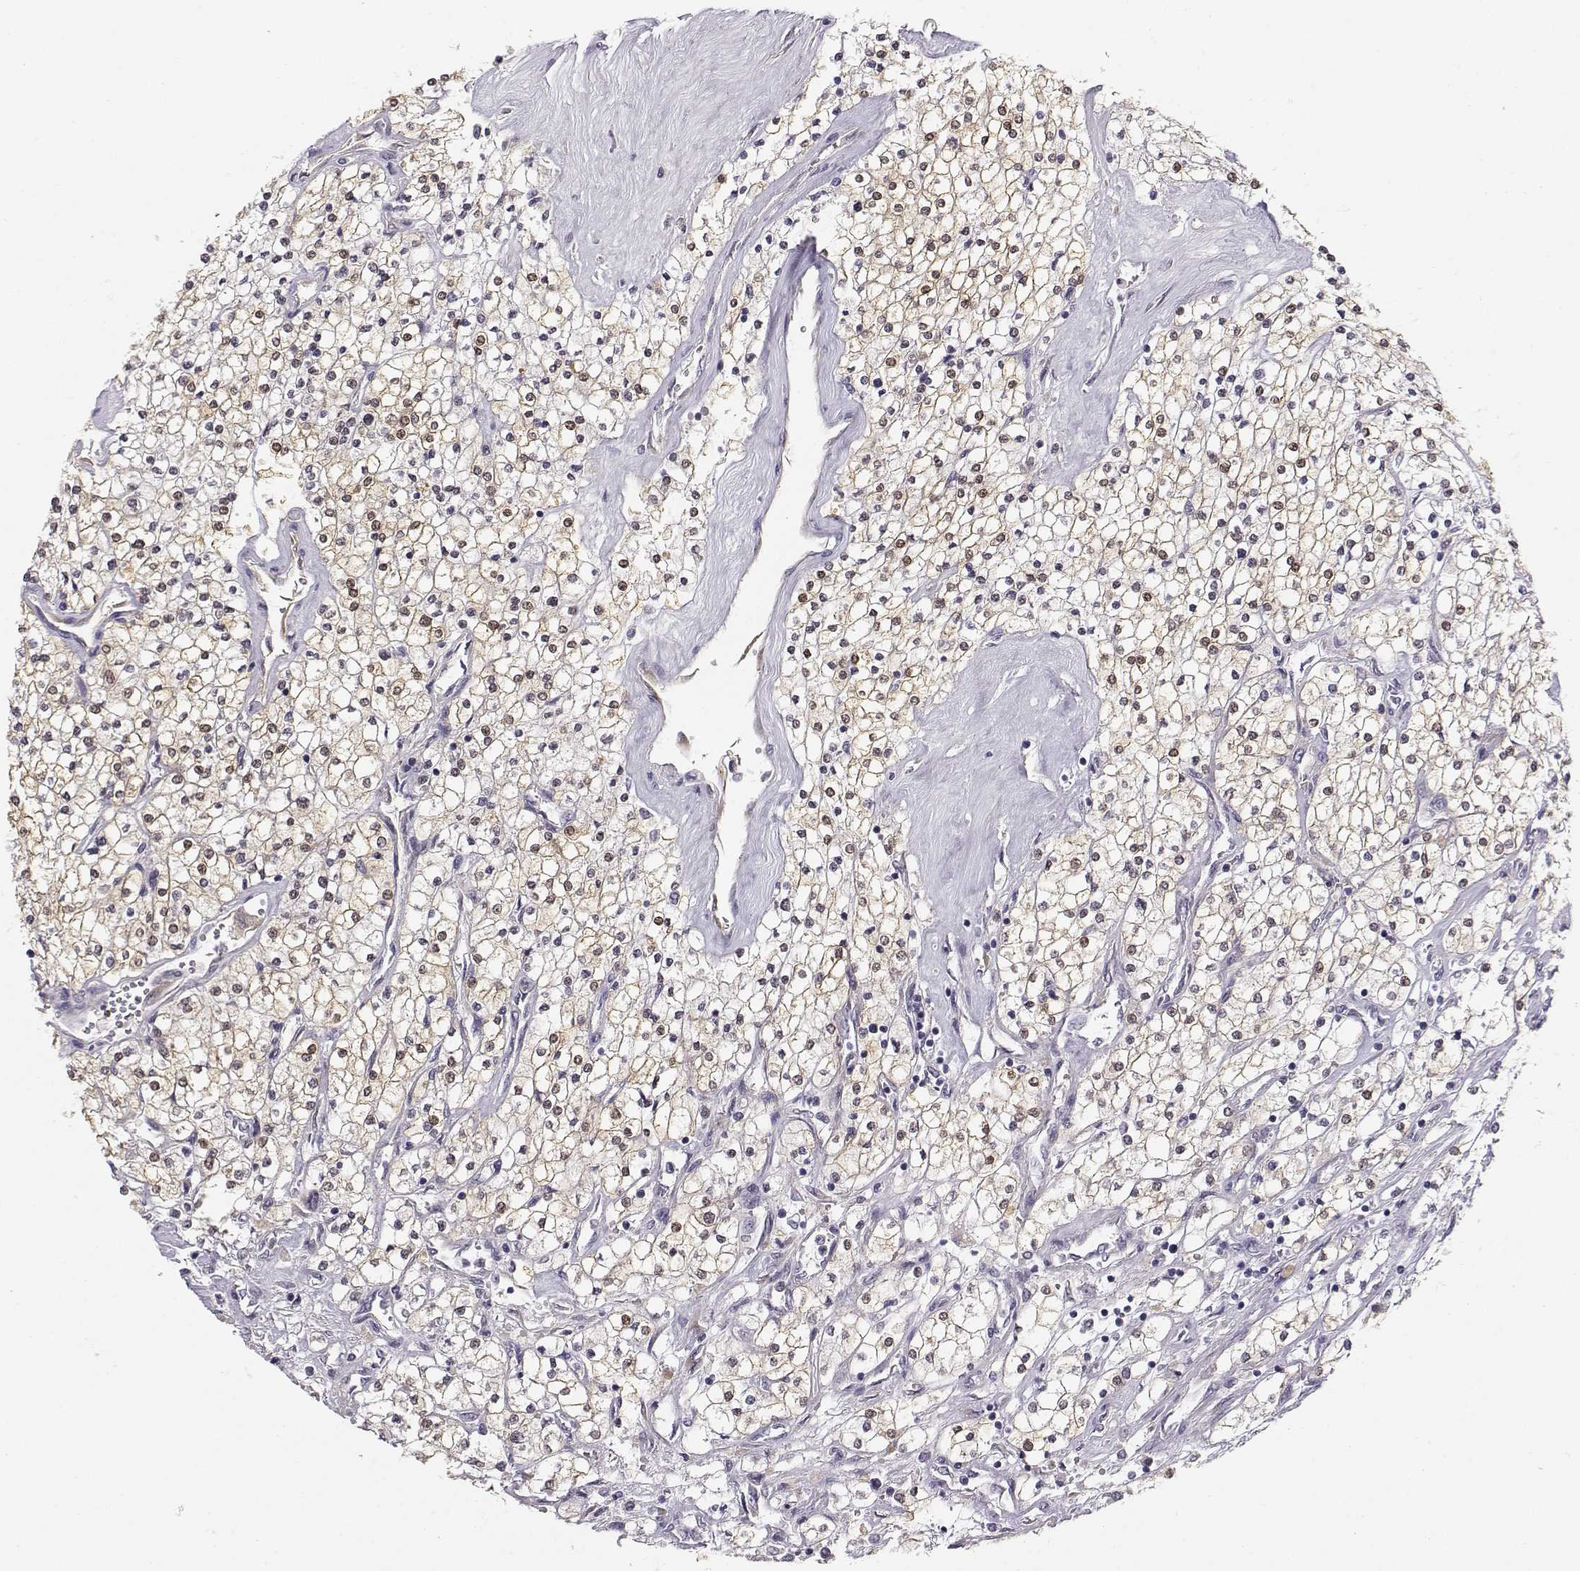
{"staining": {"intensity": "moderate", "quantity": ">75%", "location": "cytoplasmic/membranous,nuclear"}, "tissue": "renal cancer", "cell_type": "Tumor cells", "image_type": "cancer", "snomed": [{"axis": "morphology", "description": "Adenocarcinoma, NOS"}, {"axis": "topography", "description": "Kidney"}], "caption": "Brown immunohistochemical staining in renal cancer (adenocarcinoma) exhibits moderate cytoplasmic/membranous and nuclear staining in about >75% of tumor cells.", "gene": "ACSL6", "patient": {"sex": "male", "age": 80}}